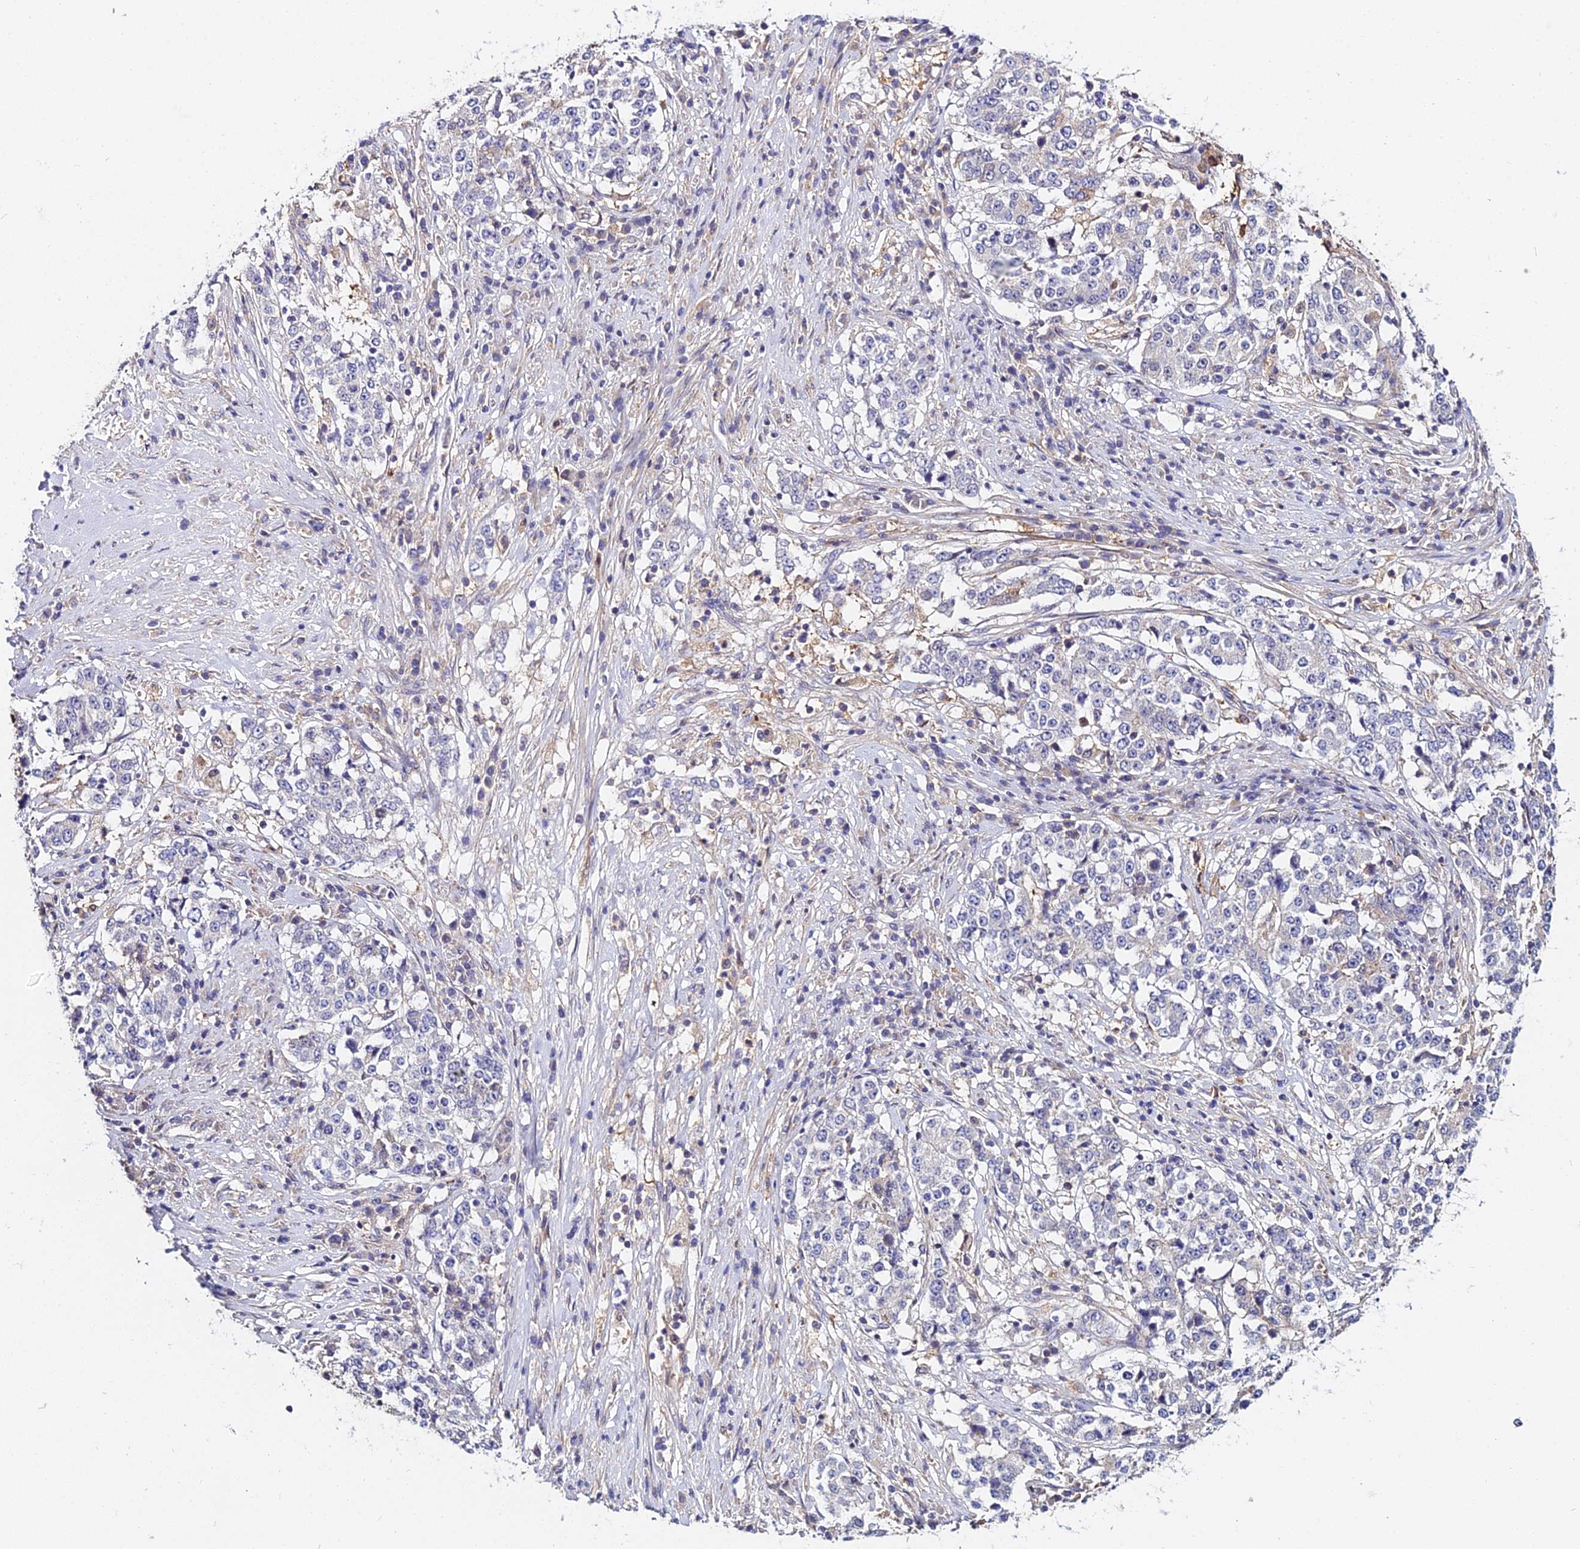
{"staining": {"intensity": "negative", "quantity": "none", "location": "none"}, "tissue": "stomach cancer", "cell_type": "Tumor cells", "image_type": "cancer", "snomed": [{"axis": "morphology", "description": "Adenocarcinoma, NOS"}, {"axis": "topography", "description": "Stomach"}], "caption": "This is an immunohistochemistry image of human stomach cancer (adenocarcinoma). There is no positivity in tumor cells.", "gene": "ZBED8", "patient": {"sex": "male", "age": 59}}